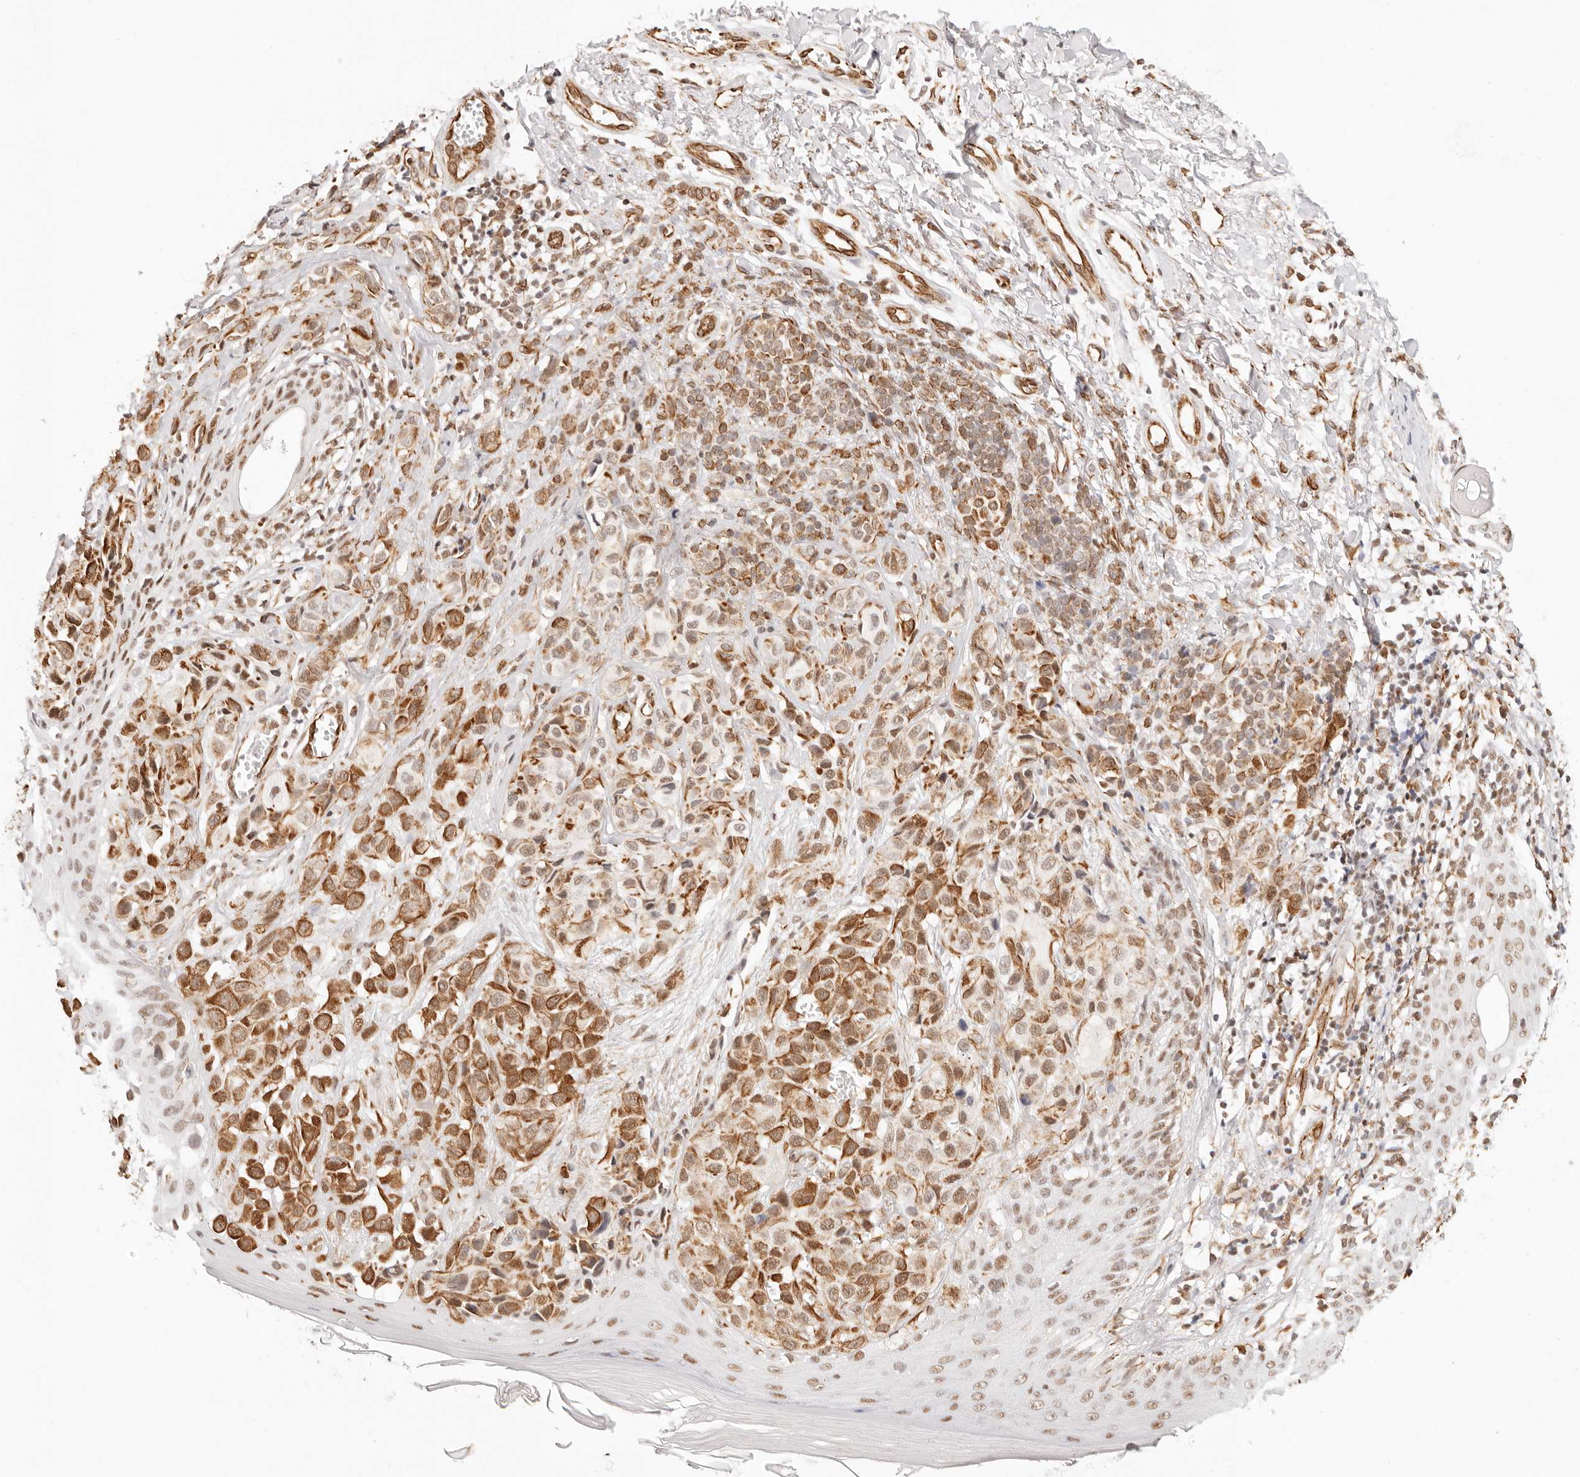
{"staining": {"intensity": "moderate", "quantity": ">75%", "location": "cytoplasmic/membranous"}, "tissue": "melanoma", "cell_type": "Tumor cells", "image_type": "cancer", "snomed": [{"axis": "morphology", "description": "Malignant melanoma, NOS"}, {"axis": "topography", "description": "Skin"}], "caption": "Melanoma tissue demonstrates moderate cytoplasmic/membranous expression in about >75% of tumor cells", "gene": "ZC3H11A", "patient": {"sex": "female", "age": 58}}